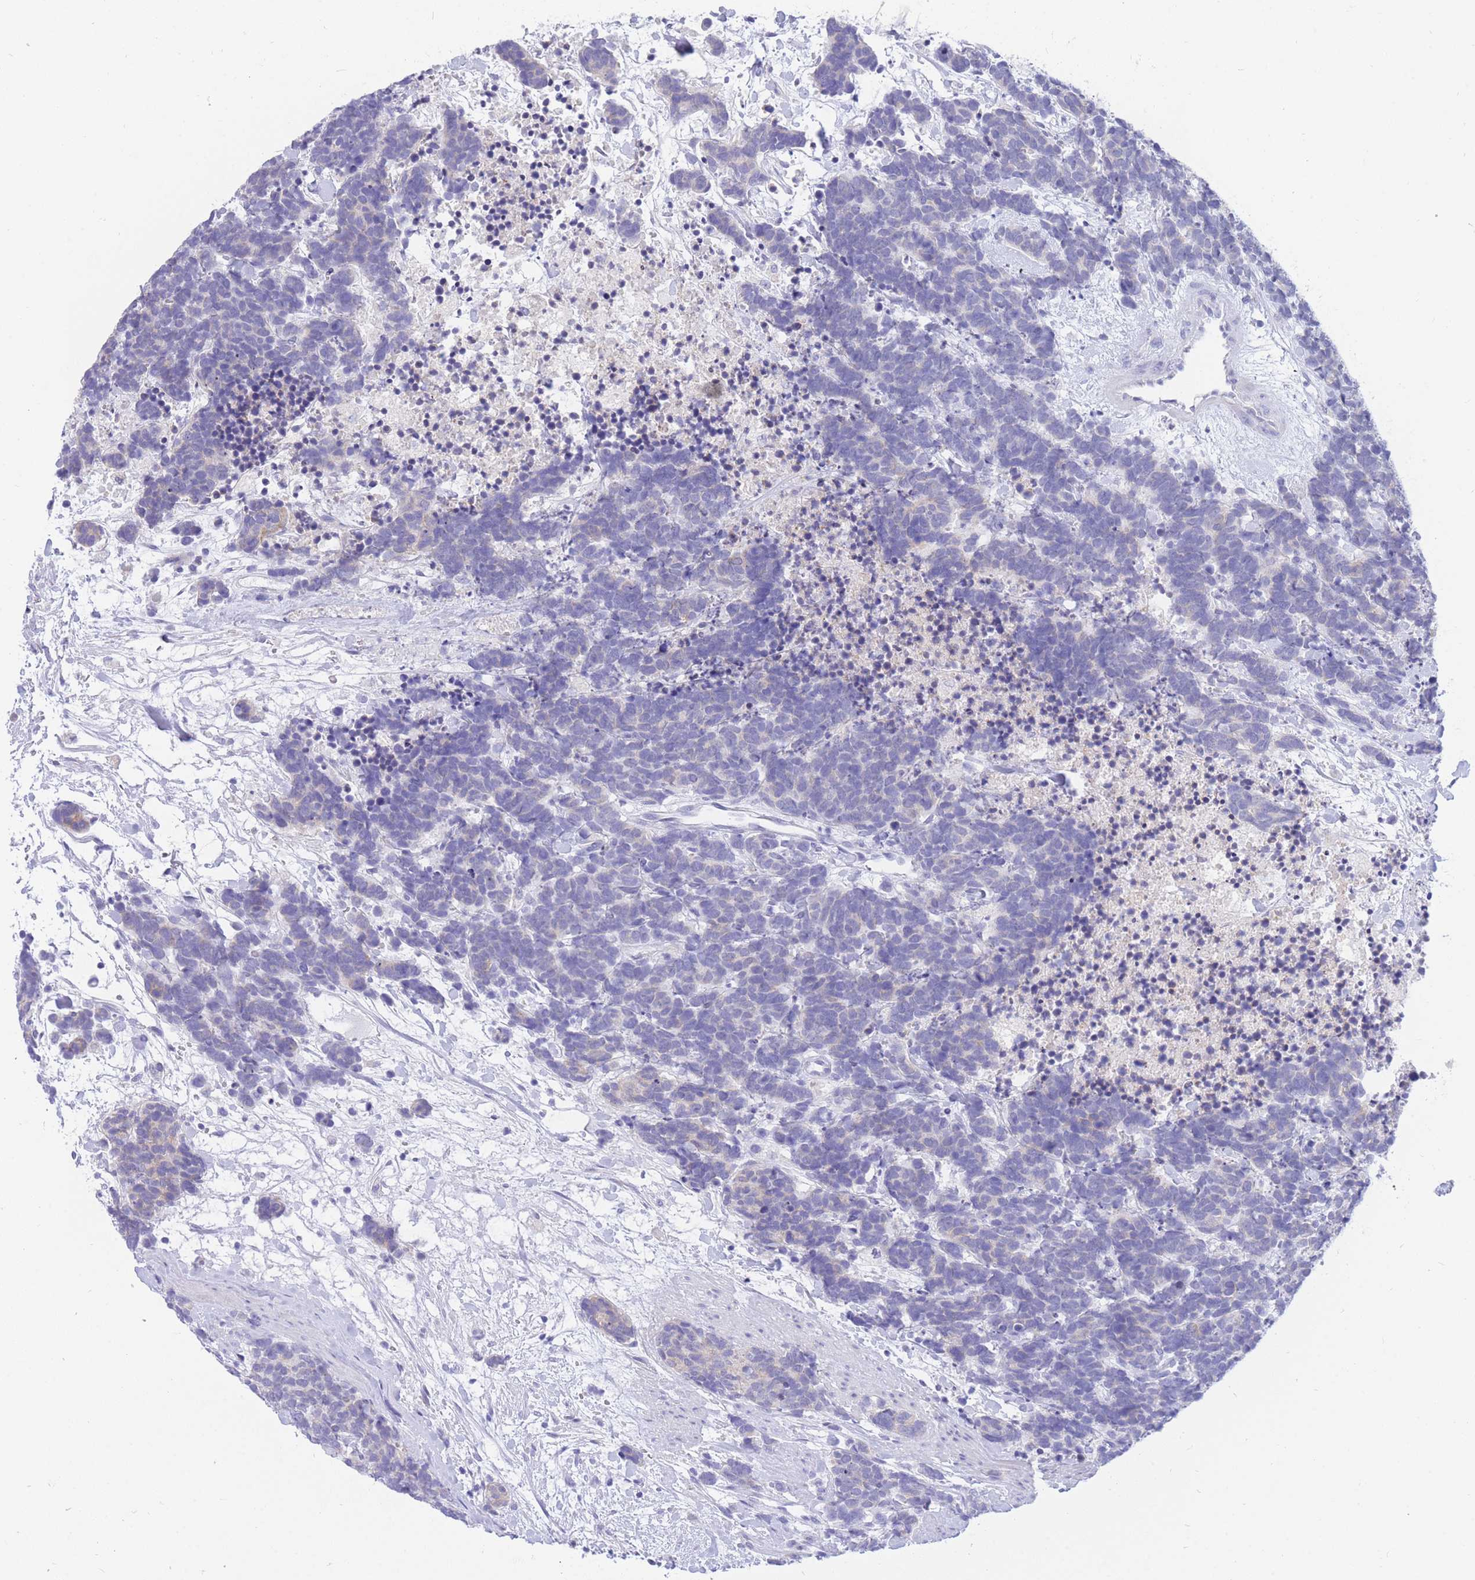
{"staining": {"intensity": "negative", "quantity": "none", "location": "none"}, "tissue": "carcinoid", "cell_type": "Tumor cells", "image_type": "cancer", "snomed": [{"axis": "morphology", "description": "Carcinoma, NOS"}, {"axis": "morphology", "description": "Carcinoid, malignant, NOS"}, {"axis": "topography", "description": "Prostate"}], "caption": "Immunohistochemical staining of human carcinoid displays no significant positivity in tumor cells.", "gene": "SSUH2", "patient": {"sex": "male", "age": 57}}